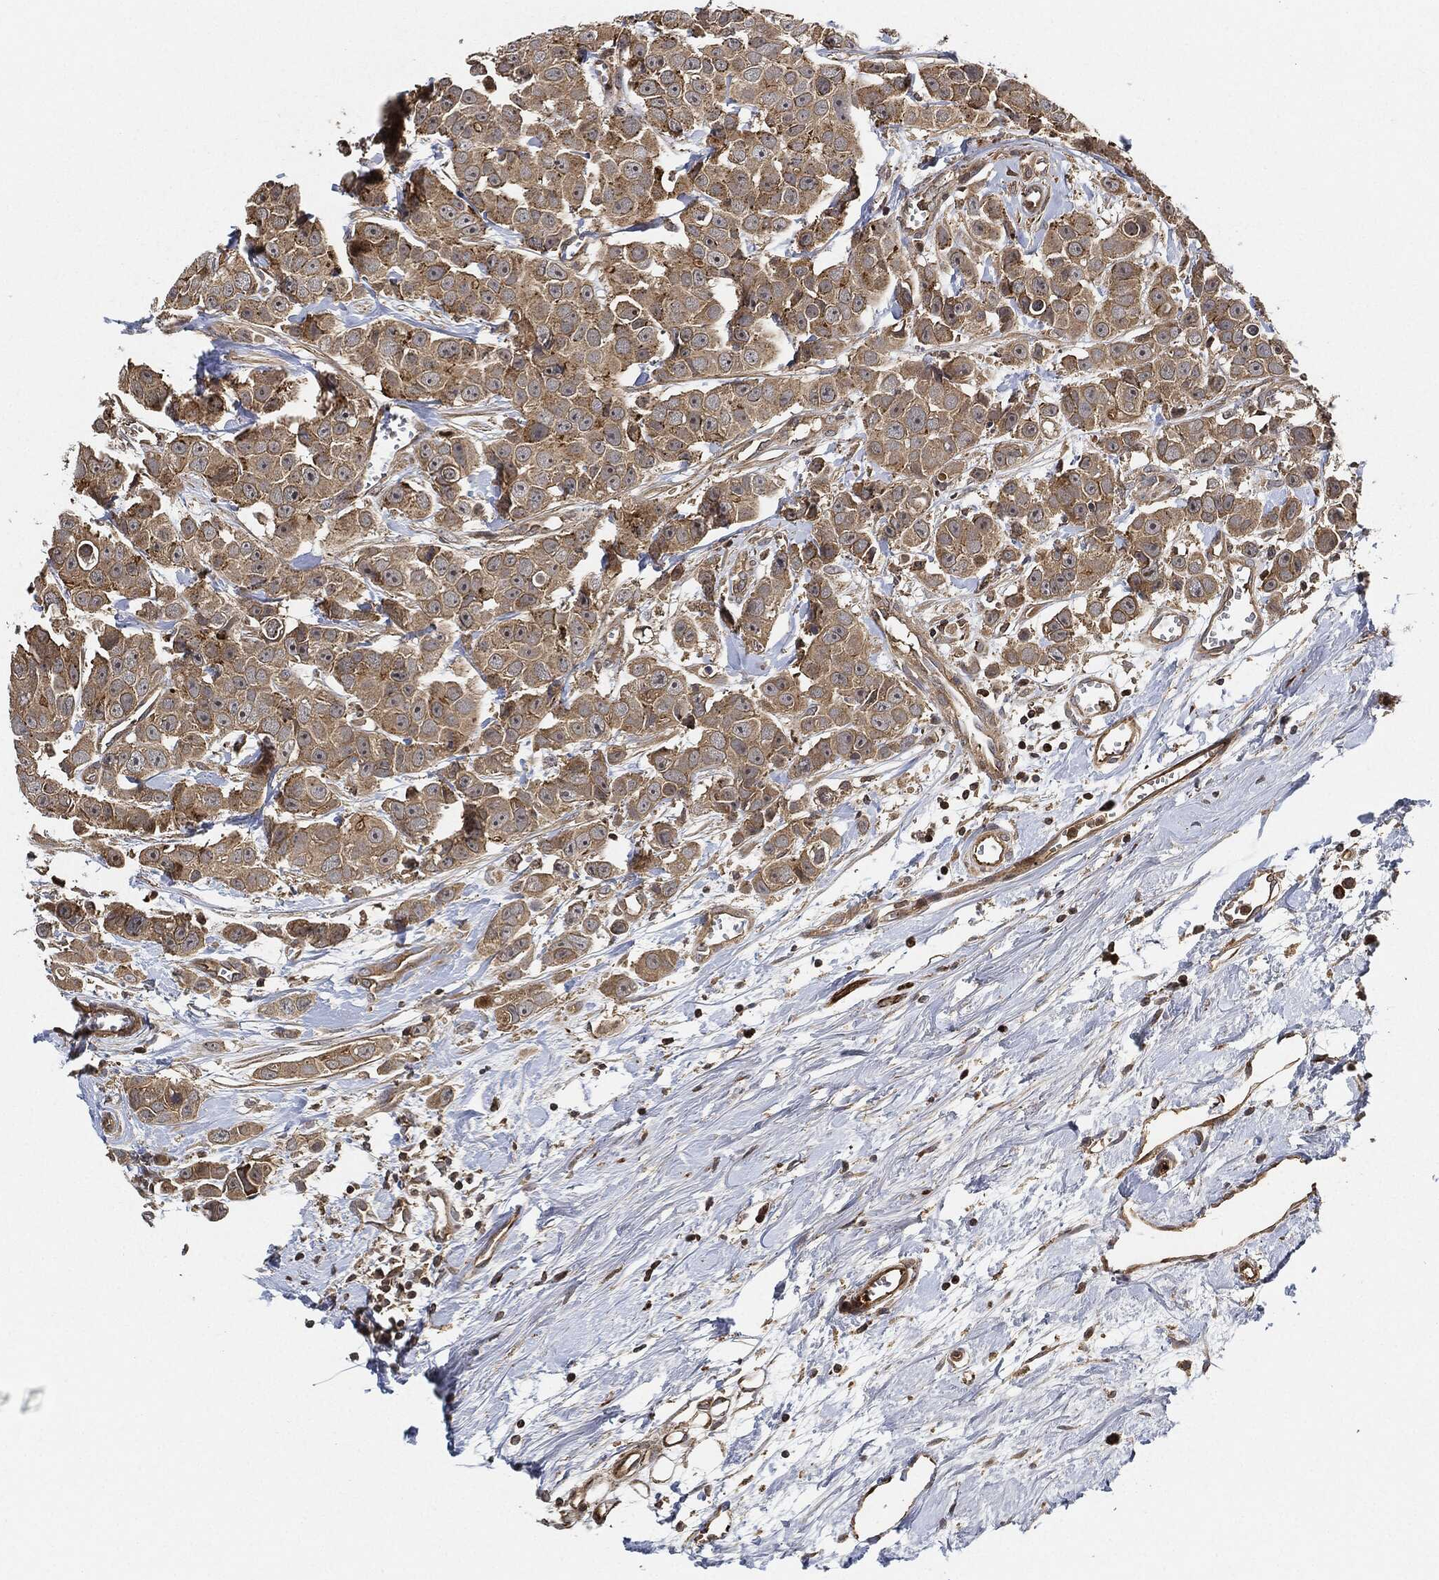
{"staining": {"intensity": "moderate", "quantity": "25%-75%", "location": "cytoplasmic/membranous"}, "tissue": "breast cancer", "cell_type": "Tumor cells", "image_type": "cancer", "snomed": [{"axis": "morphology", "description": "Duct carcinoma"}, {"axis": "topography", "description": "Breast"}], "caption": "Tumor cells reveal moderate cytoplasmic/membranous expression in about 25%-75% of cells in breast invasive ductal carcinoma. (DAB IHC, brown staining for protein, blue staining for nuclei).", "gene": "MAP3K3", "patient": {"sex": "female", "age": 35}}